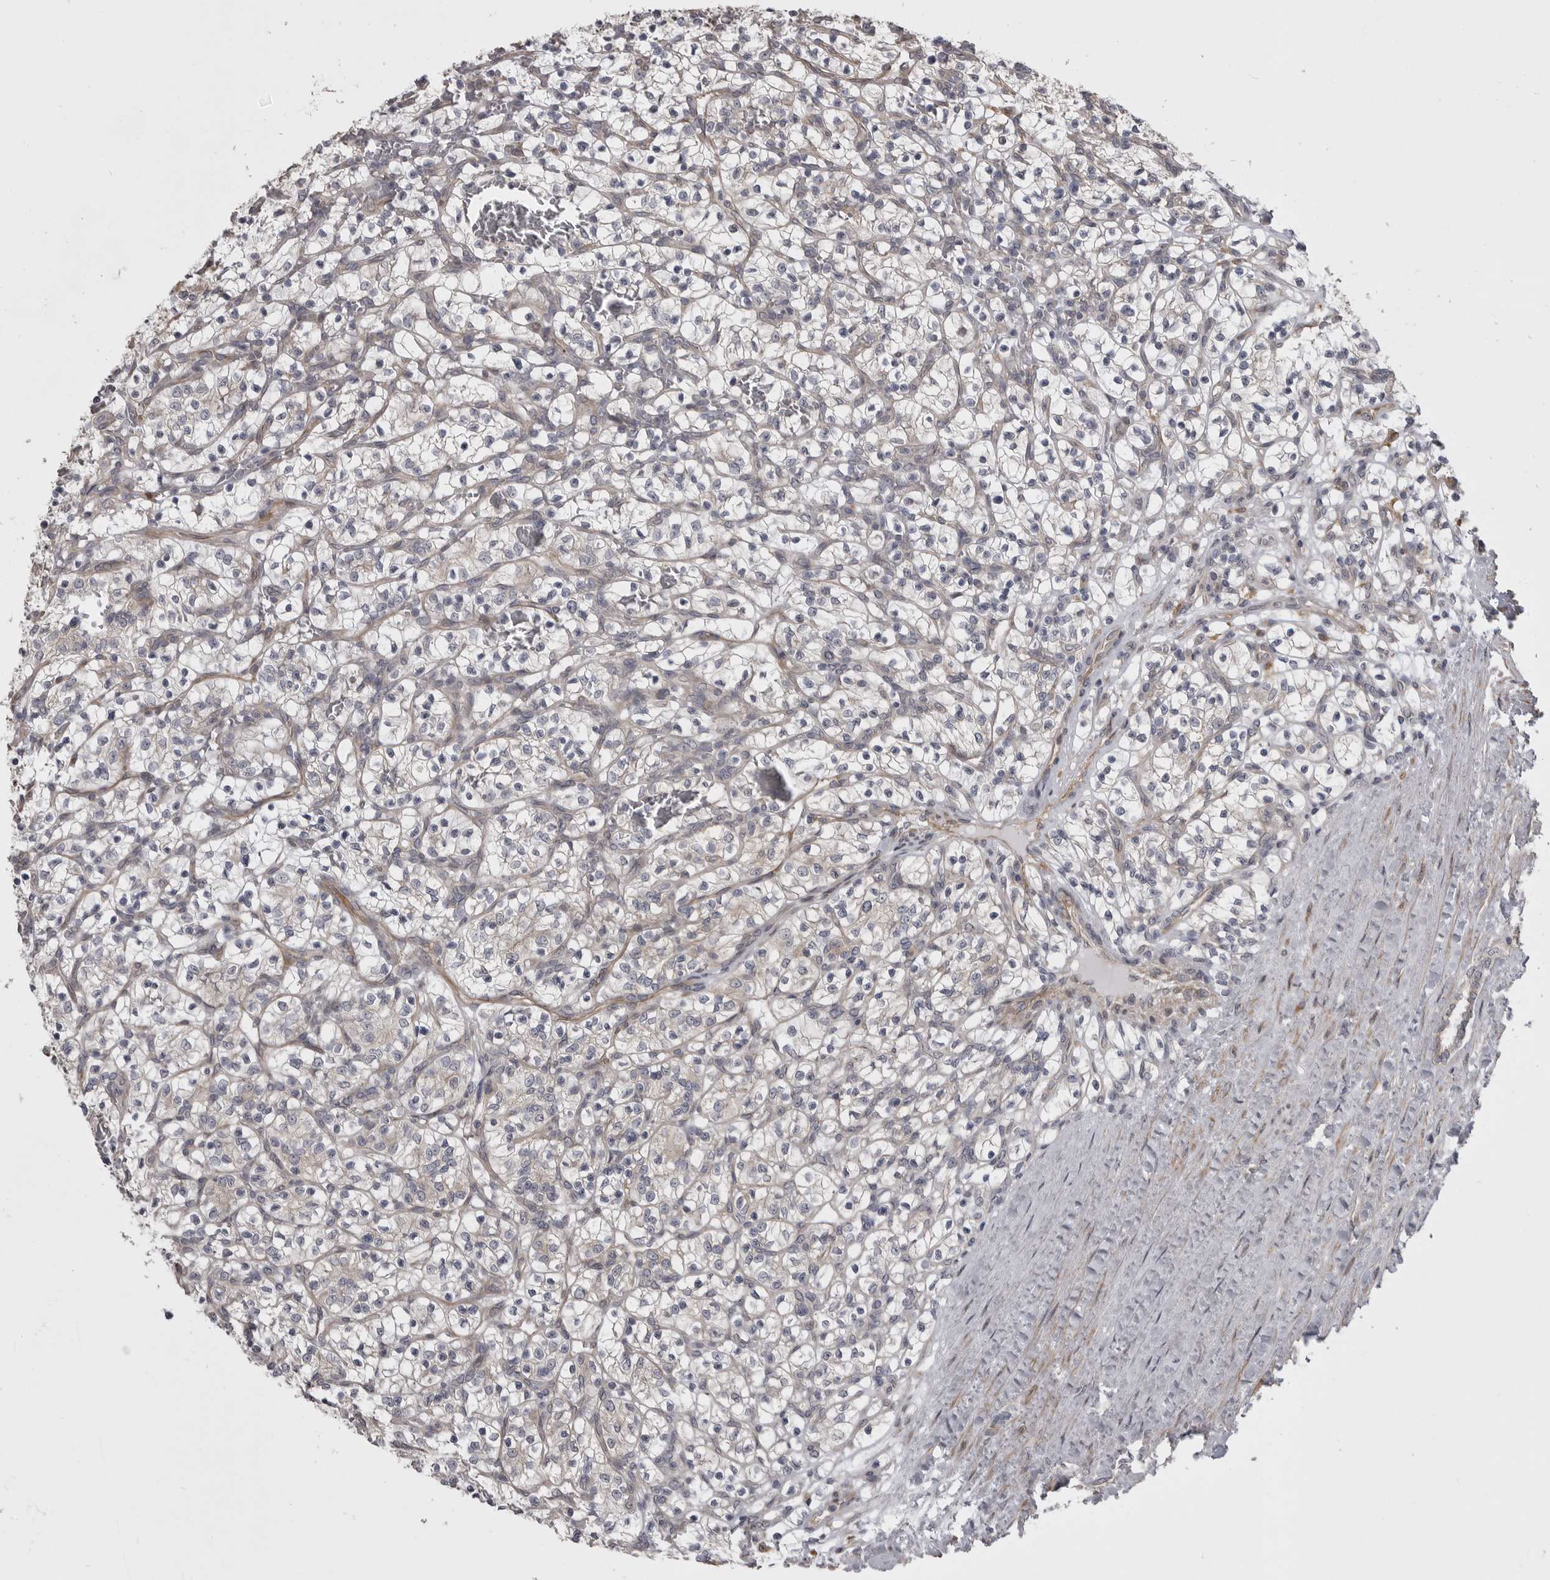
{"staining": {"intensity": "negative", "quantity": "none", "location": "none"}, "tissue": "renal cancer", "cell_type": "Tumor cells", "image_type": "cancer", "snomed": [{"axis": "morphology", "description": "Adenocarcinoma, NOS"}, {"axis": "topography", "description": "Kidney"}], "caption": "Tumor cells show no significant staining in renal cancer (adenocarcinoma).", "gene": "ZNRF1", "patient": {"sex": "female", "age": 57}}